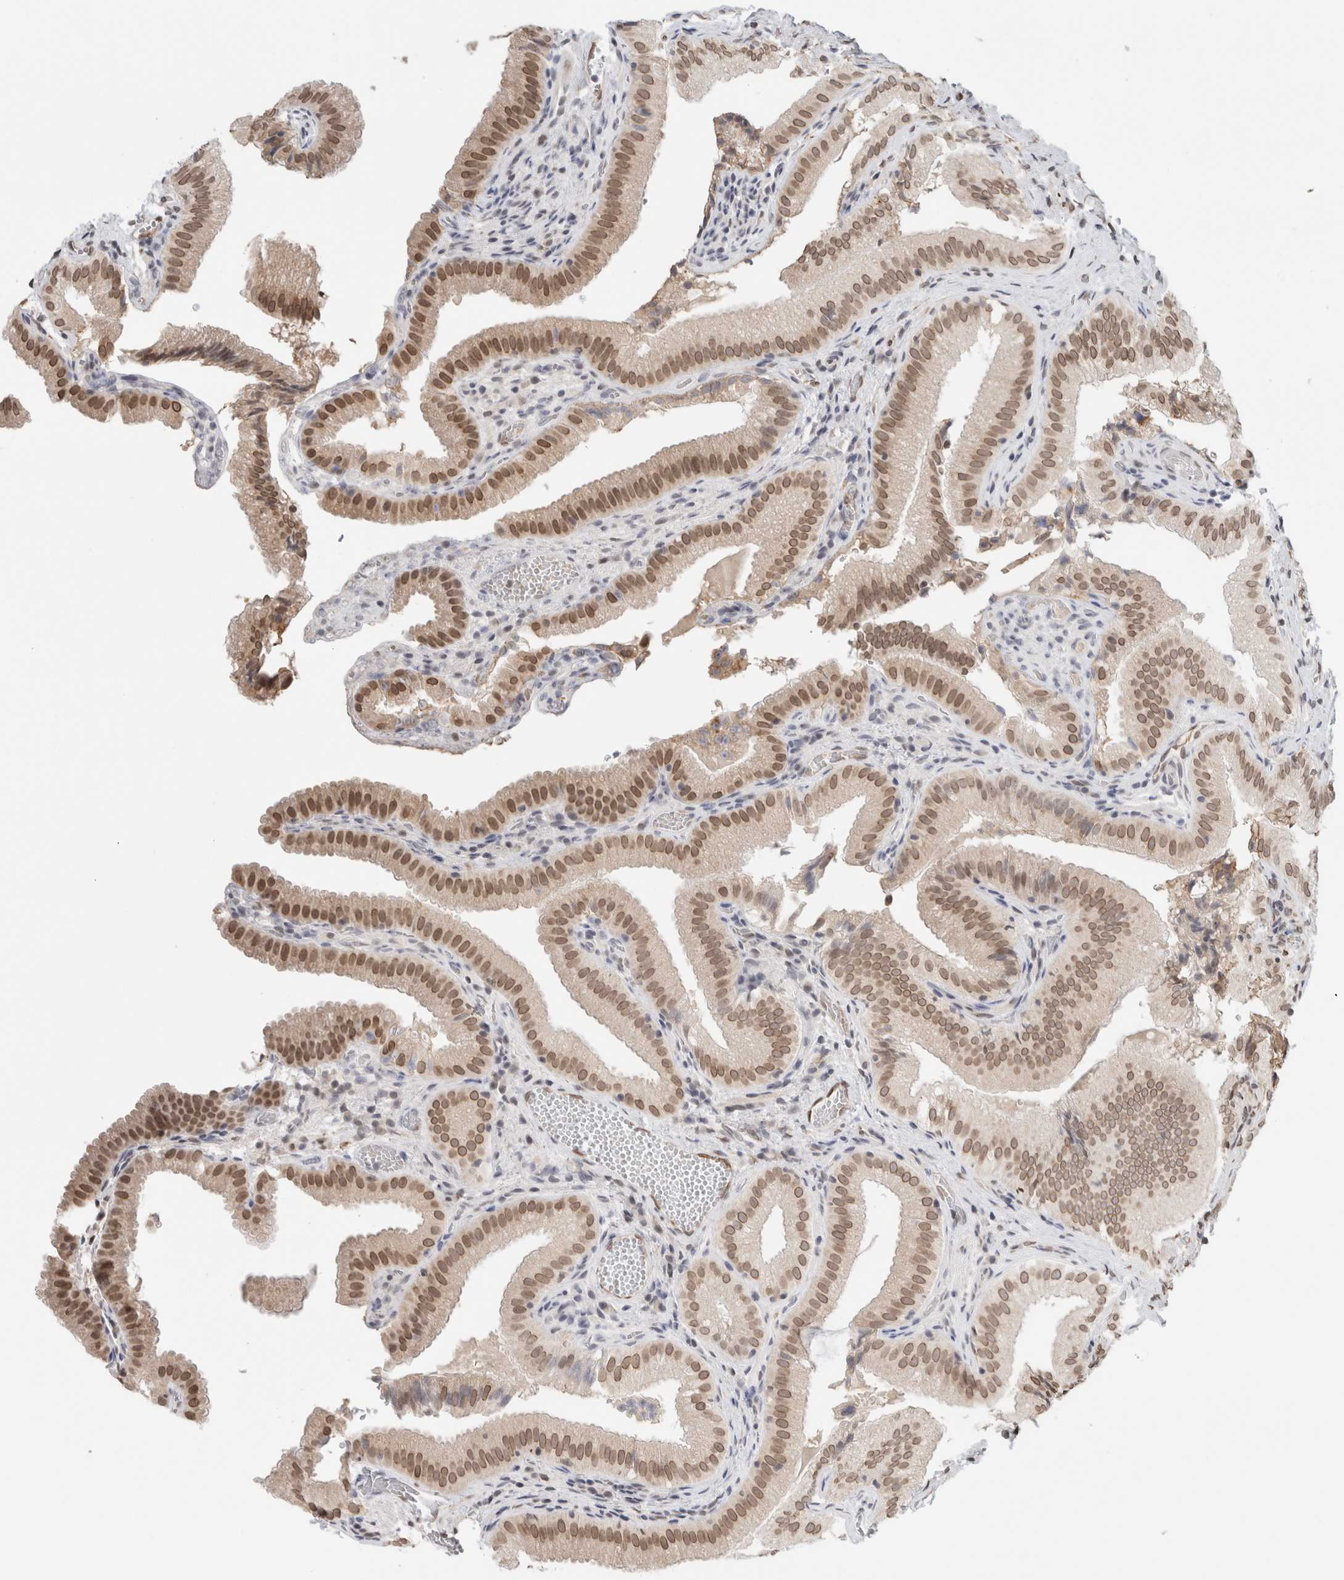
{"staining": {"intensity": "moderate", "quantity": ">75%", "location": "cytoplasmic/membranous,nuclear"}, "tissue": "gallbladder", "cell_type": "Glandular cells", "image_type": "normal", "snomed": [{"axis": "morphology", "description": "Normal tissue, NOS"}, {"axis": "topography", "description": "Gallbladder"}], "caption": "A medium amount of moderate cytoplasmic/membranous,nuclear staining is seen in about >75% of glandular cells in normal gallbladder.", "gene": "RBMX2", "patient": {"sex": "female", "age": 30}}